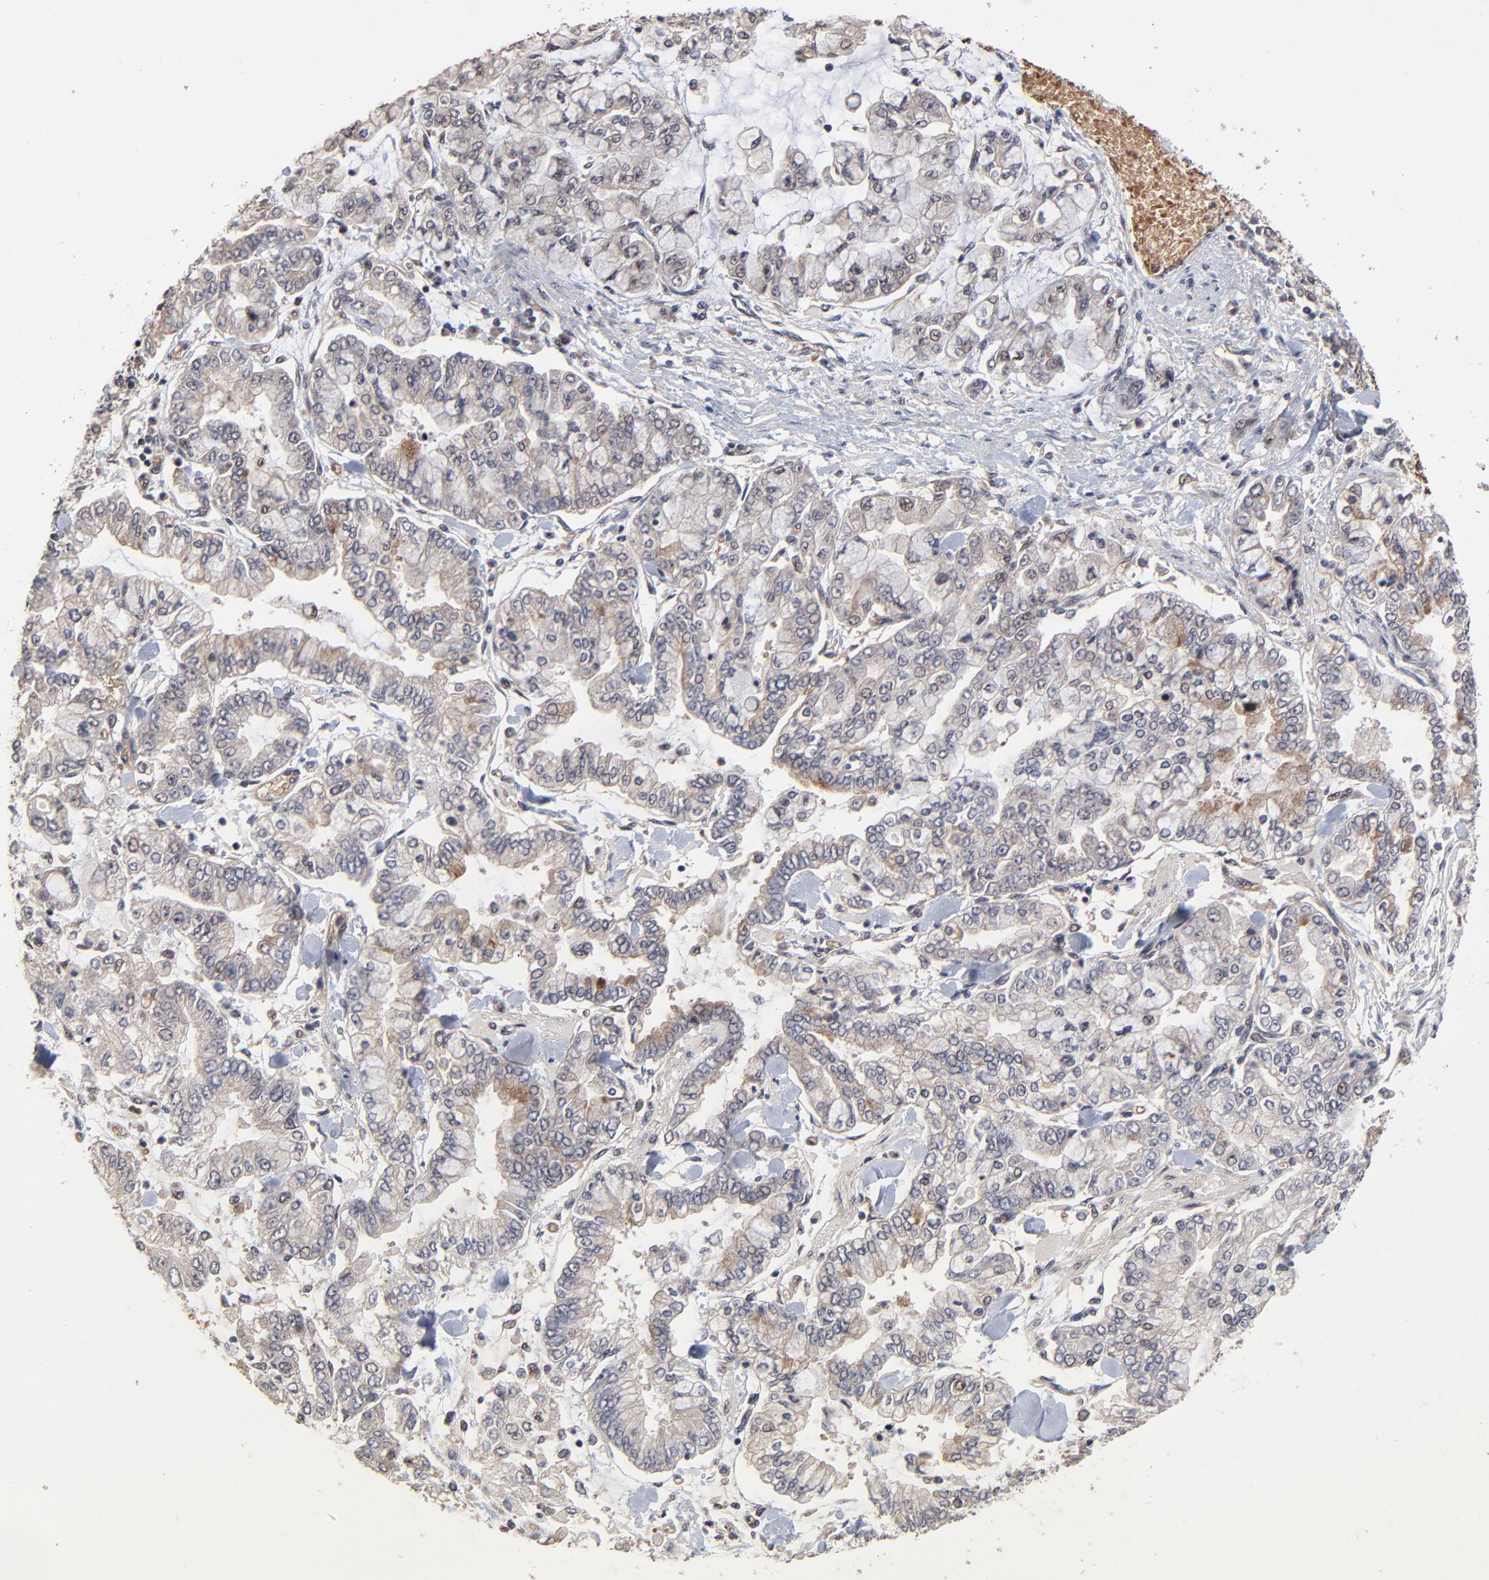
{"staining": {"intensity": "weak", "quantity": ">75%", "location": "cytoplasmic/membranous"}, "tissue": "stomach cancer", "cell_type": "Tumor cells", "image_type": "cancer", "snomed": [{"axis": "morphology", "description": "Normal tissue, NOS"}, {"axis": "morphology", "description": "Adenocarcinoma, NOS"}, {"axis": "topography", "description": "Stomach, upper"}, {"axis": "topography", "description": "Stomach"}], "caption": "Brown immunohistochemical staining in adenocarcinoma (stomach) reveals weak cytoplasmic/membranous positivity in about >75% of tumor cells.", "gene": "FRMD8", "patient": {"sex": "male", "age": 76}}